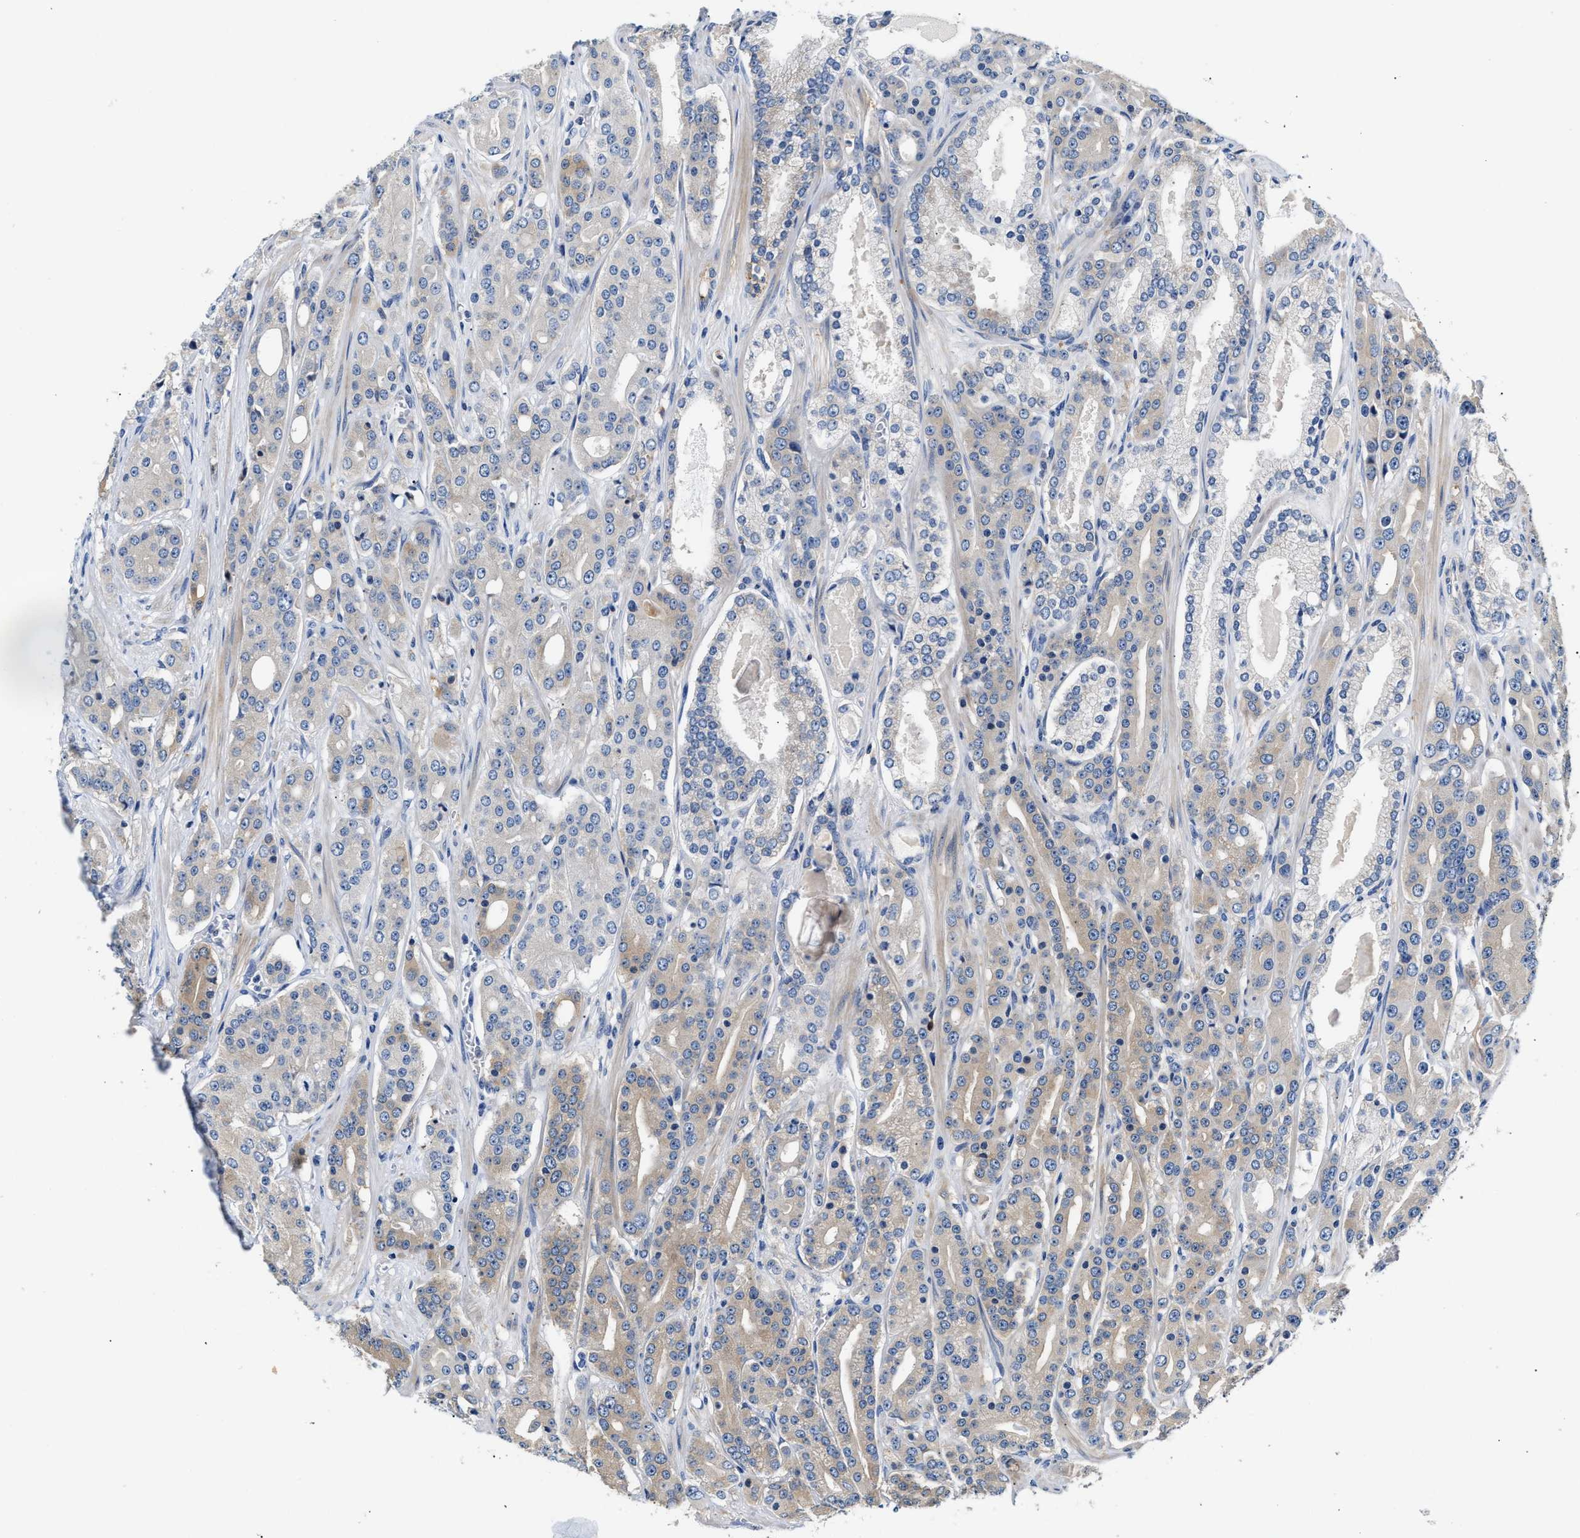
{"staining": {"intensity": "weak", "quantity": "<25%", "location": "cytoplasmic/membranous"}, "tissue": "prostate cancer", "cell_type": "Tumor cells", "image_type": "cancer", "snomed": [{"axis": "morphology", "description": "Adenocarcinoma, High grade"}, {"axis": "topography", "description": "Prostate"}], "caption": "Immunohistochemistry (IHC) image of human prostate cancer stained for a protein (brown), which shows no expression in tumor cells.", "gene": "TUT7", "patient": {"sex": "male", "age": 71}}